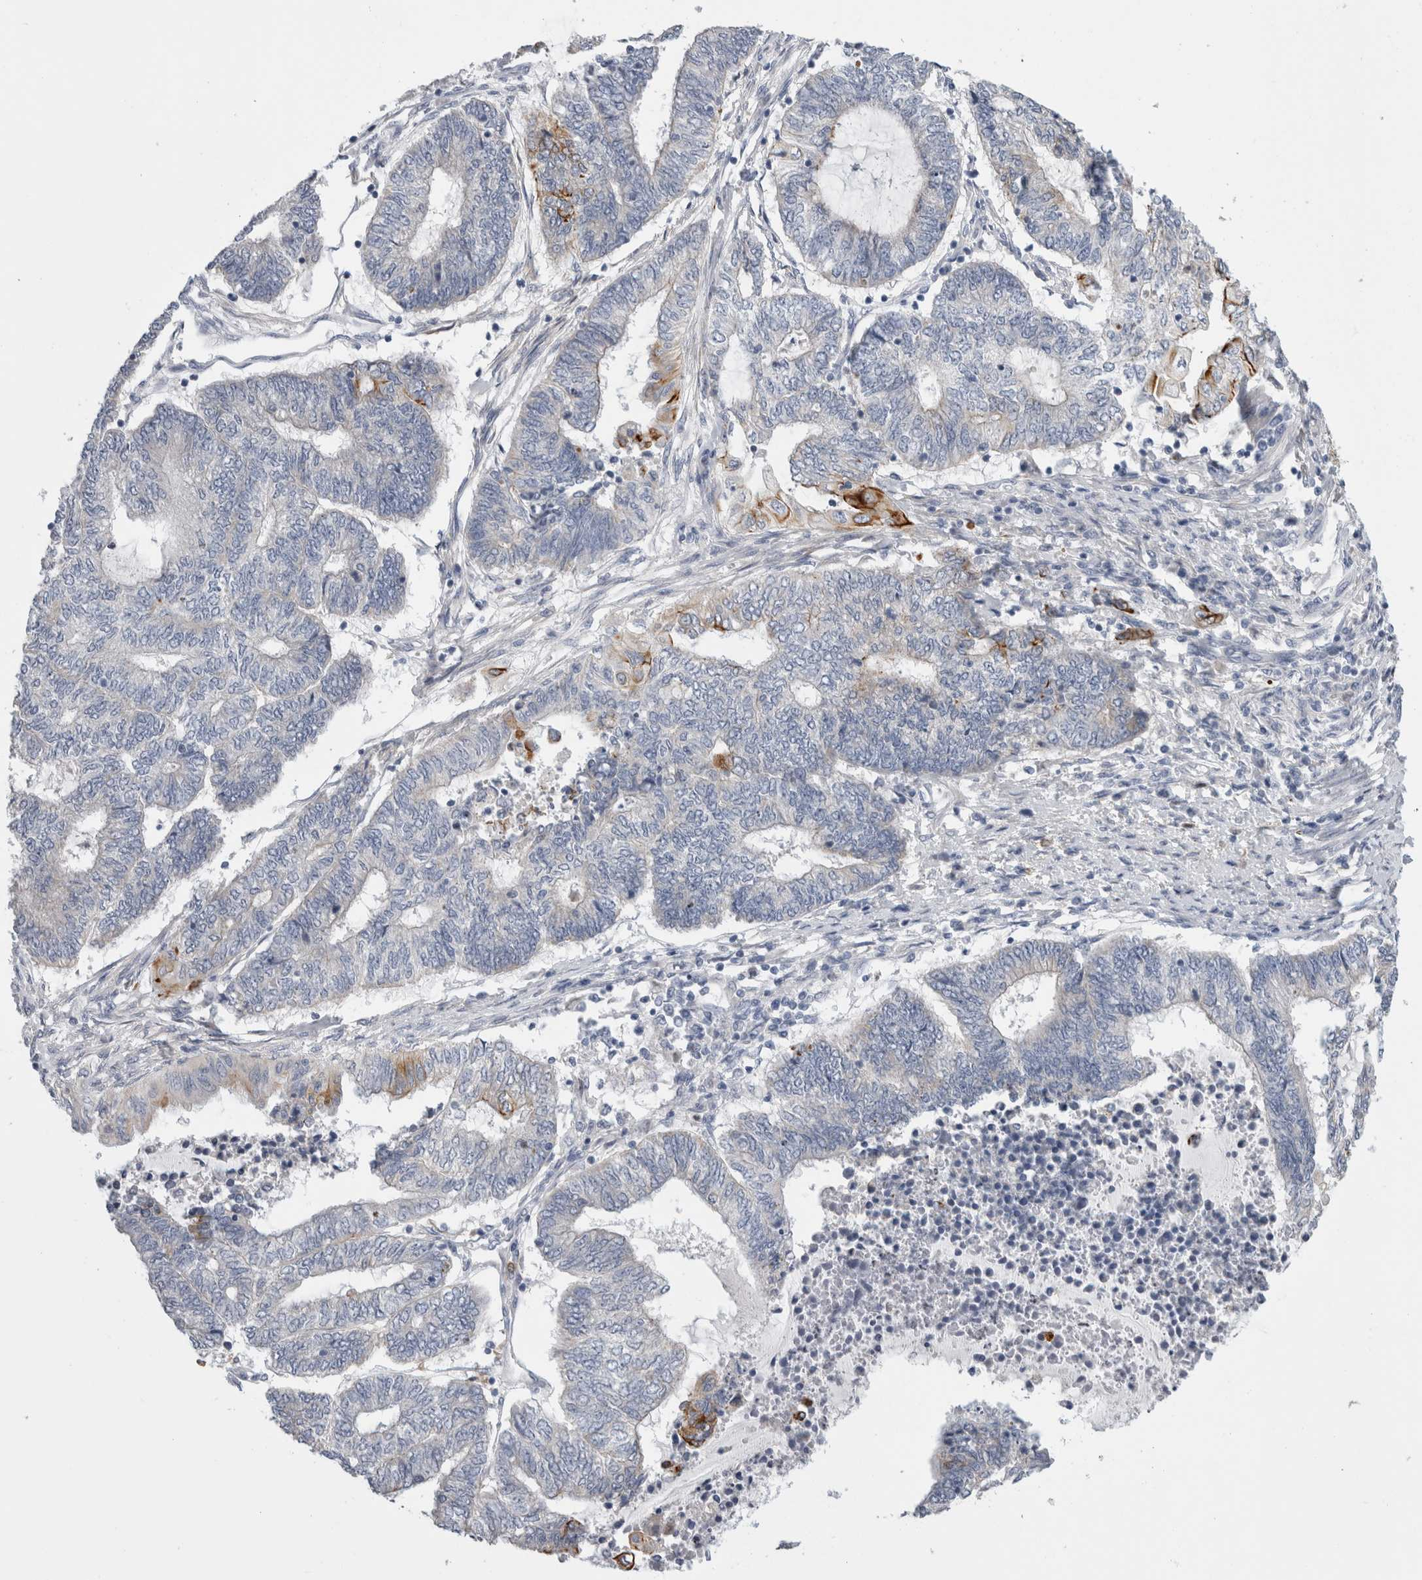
{"staining": {"intensity": "strong", "quantity": "<25%", "location": "cytoplasmic/membranous"}, "tissue": "endometrial cancer", "cell_type": "Tumor cells", "image_type": "cancer", "snomed": [{"axis": "morphology", "description": "Adenocarcinoma, NOS"}, {"axis": "topography", "description": "Uterus"}, {"axis": "topography", "description": "Endometrium"}], "caption": "Protein staining by immunohistochemistry demonstrates strong cytoplasmic/membranous positivity in about <25% of tumor cells in adenocarcinoma (endometrial).", "gene": "SLC20A2", "patient": {"sex": "female", "age": 70}}